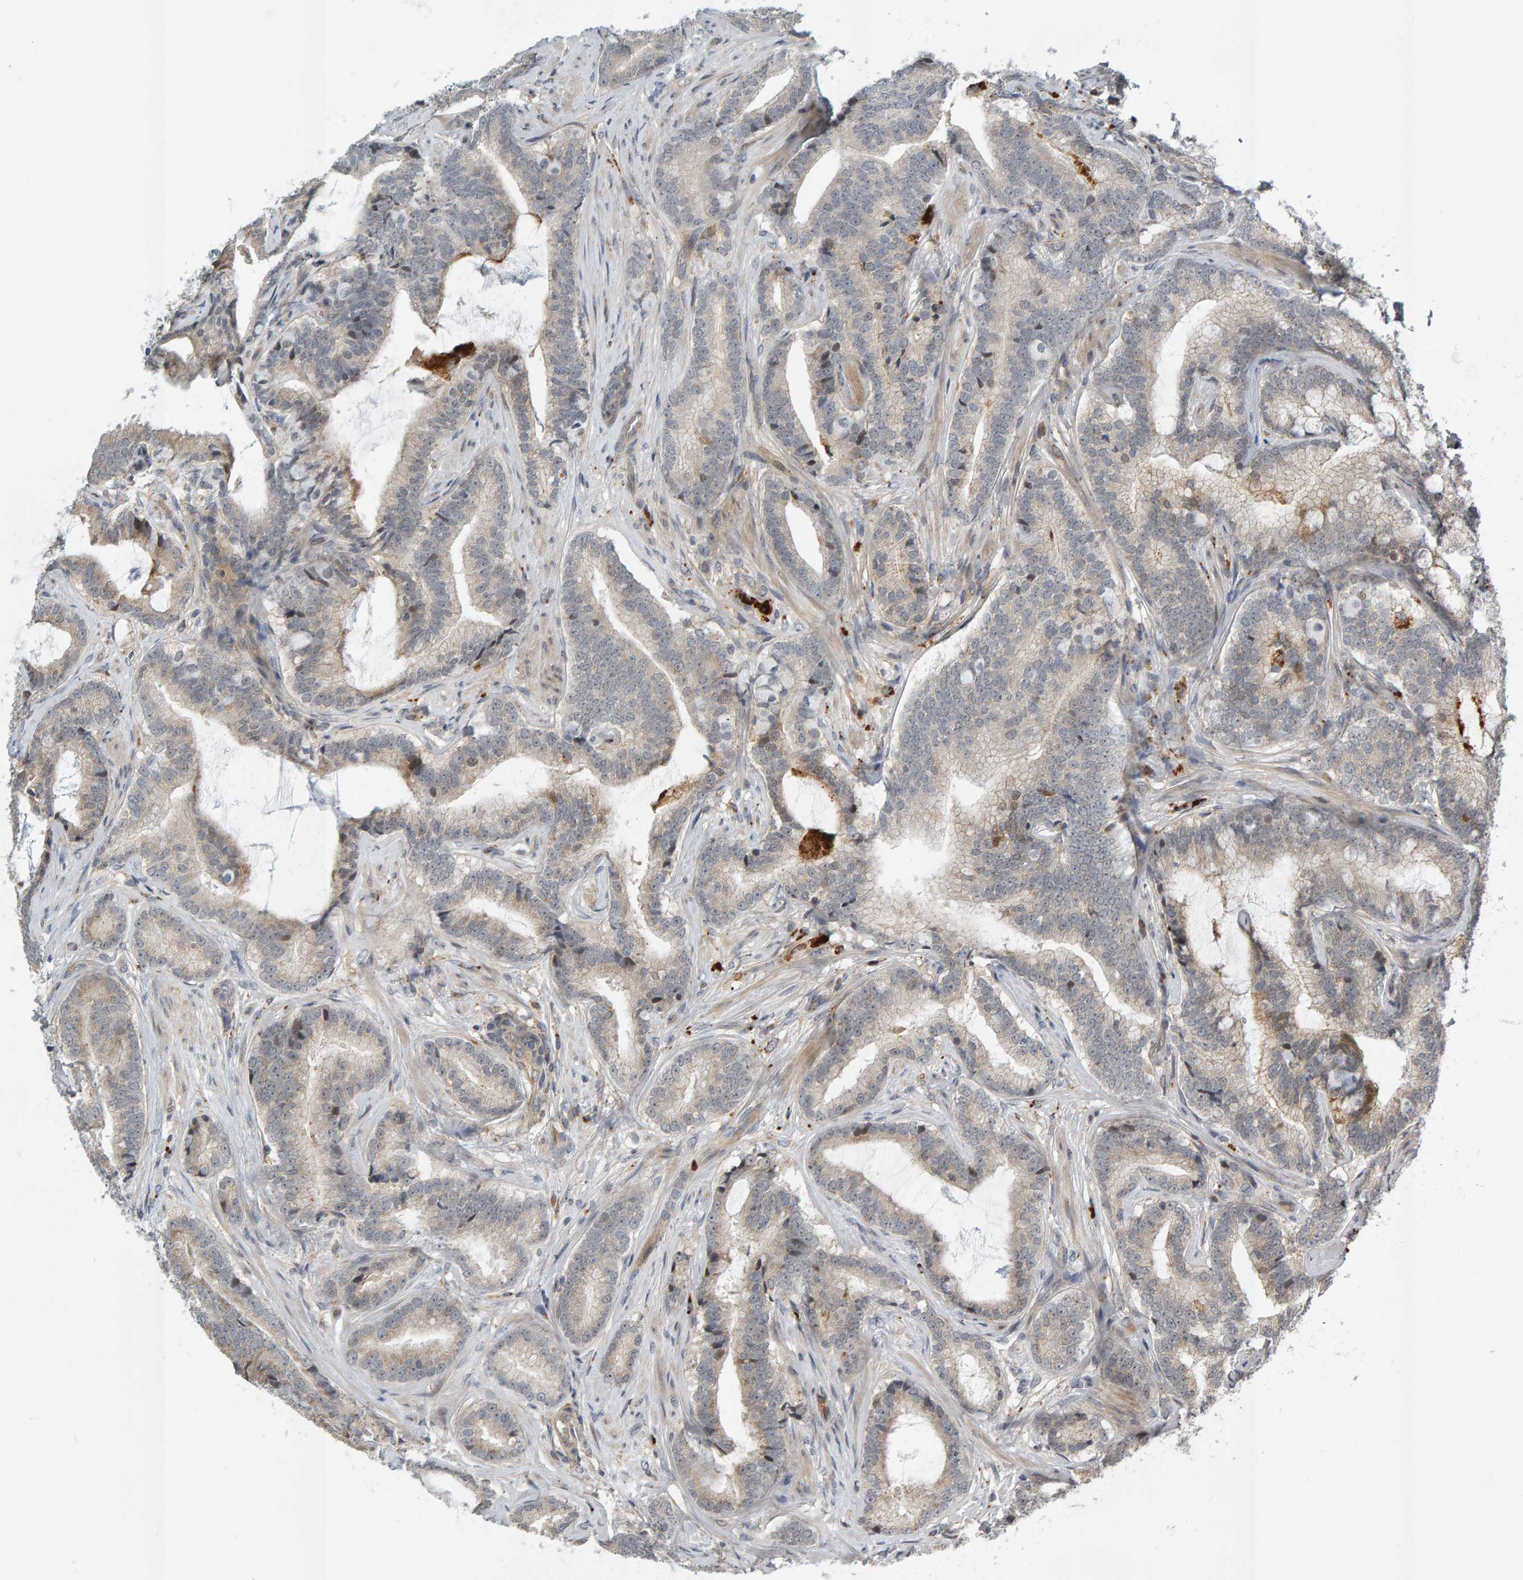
{"staining": {"intensity": "weak", "quantity": "<25%", "location": "cytoplasmic/membranous"}, "tissue": "prostate cancer", "cell_type": "Tumor cells", "image_type": "cancer", "snomed": [{"axis": "morphology", "description": "Adenocarcinoma, High grade"}, {"axis": "topography", "description": "Prostate"}], "caption": "Tumor cells show no significant protein staining in prostate high-grade adenocarcinoma.", "gene": "ZNF160", "patient": {"sex": "male", "age": 55}}